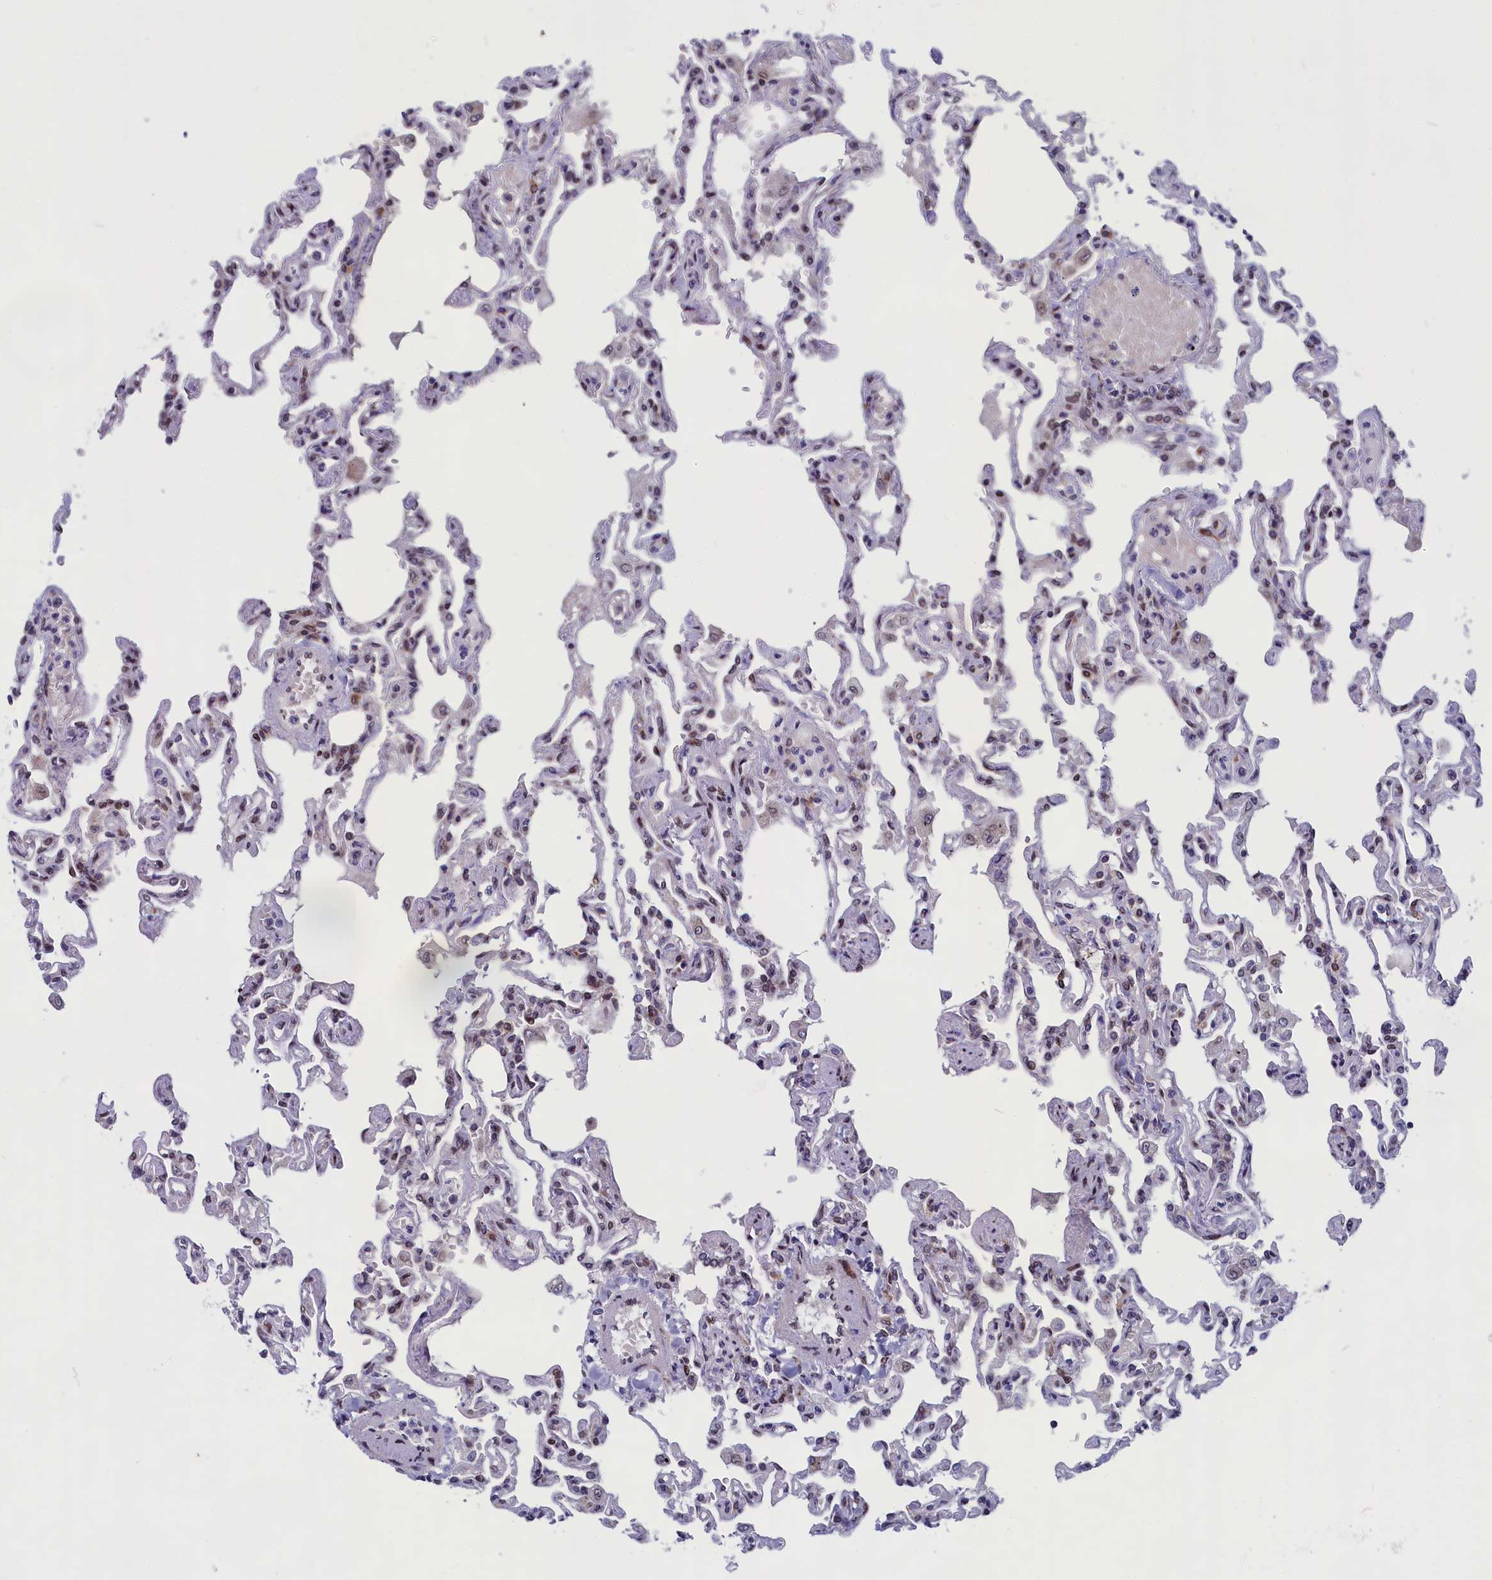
{"staining": {"intensity": "weak", "quantity": "25%-75%", "location": "nuclear"}, "tissue": "lung", "cell_type": "Alveolar cells", "image_type": "normal", "snomed": [{"axis": "morphology", "description": "Normal tissue, NOS"}, {"axis": "topography", "description": "Lung"}], "caption": "This is a micrograph of IHC staining of normal lung, which shows weak positivity in the nuclear of alveolar cells.", "gene": "GPSM1", "patient": {"sex": "male", "age": 21}}